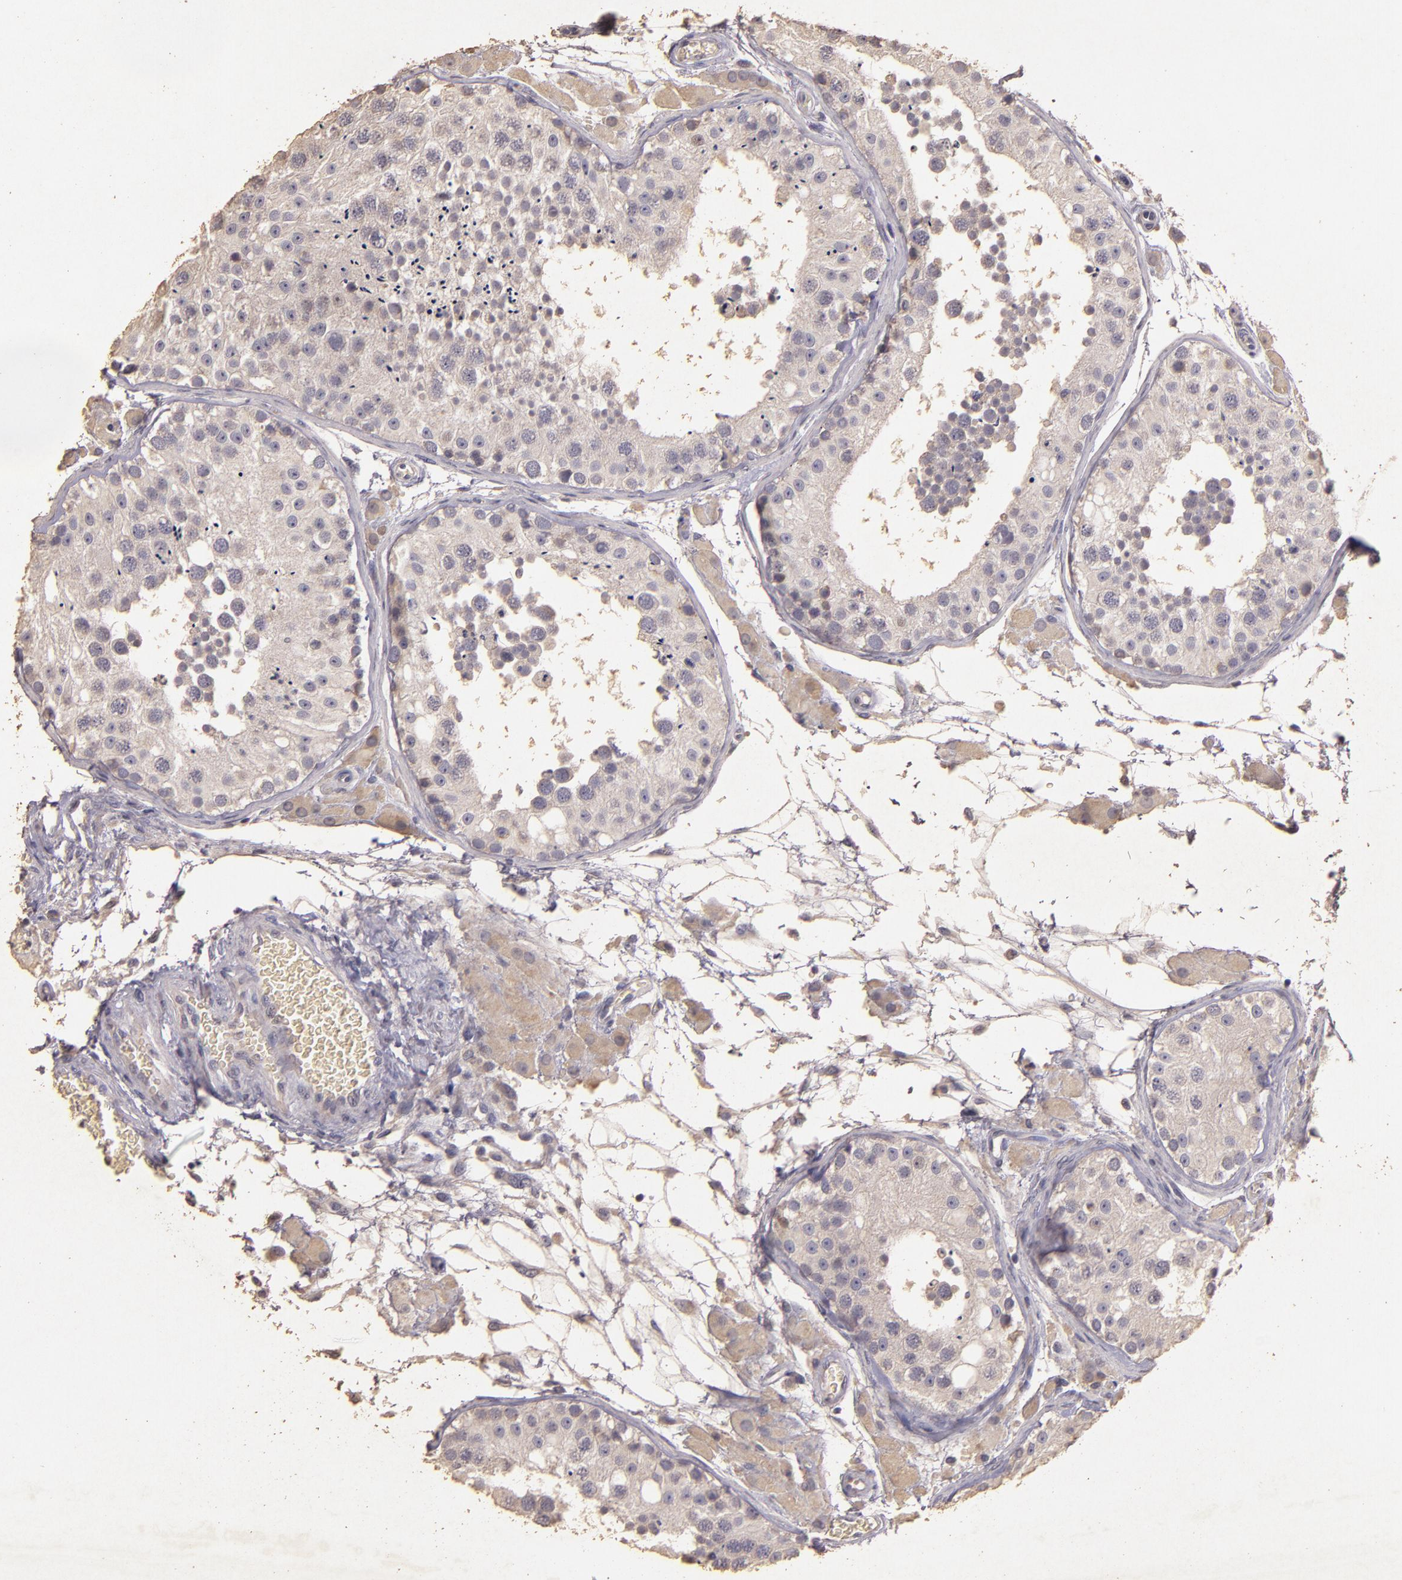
{"staining": {"intensity": "weak", "quantity": "25%-75%", "location": "cytoplasmic/membranous"}, "tissue": "testis", "cell_type": "Cells in seminiferous ducts", "image_type": "normal", "snomed": [{"axis": "morphology", "description": "Normal tissue, NOS"}, {"axis": "topography", "description": "Testis"}], "caption": "Immunohistochemistry (IHC) histopathology image of benign human testis stained for a protein (brown), which exhibits low levels of weak cytoplasmic/membranous positivity in about 25%-75% of cells in seminiferous ducts.", "gene": "BCL2L13", "patient": {"sex": "male", "age": 26}}